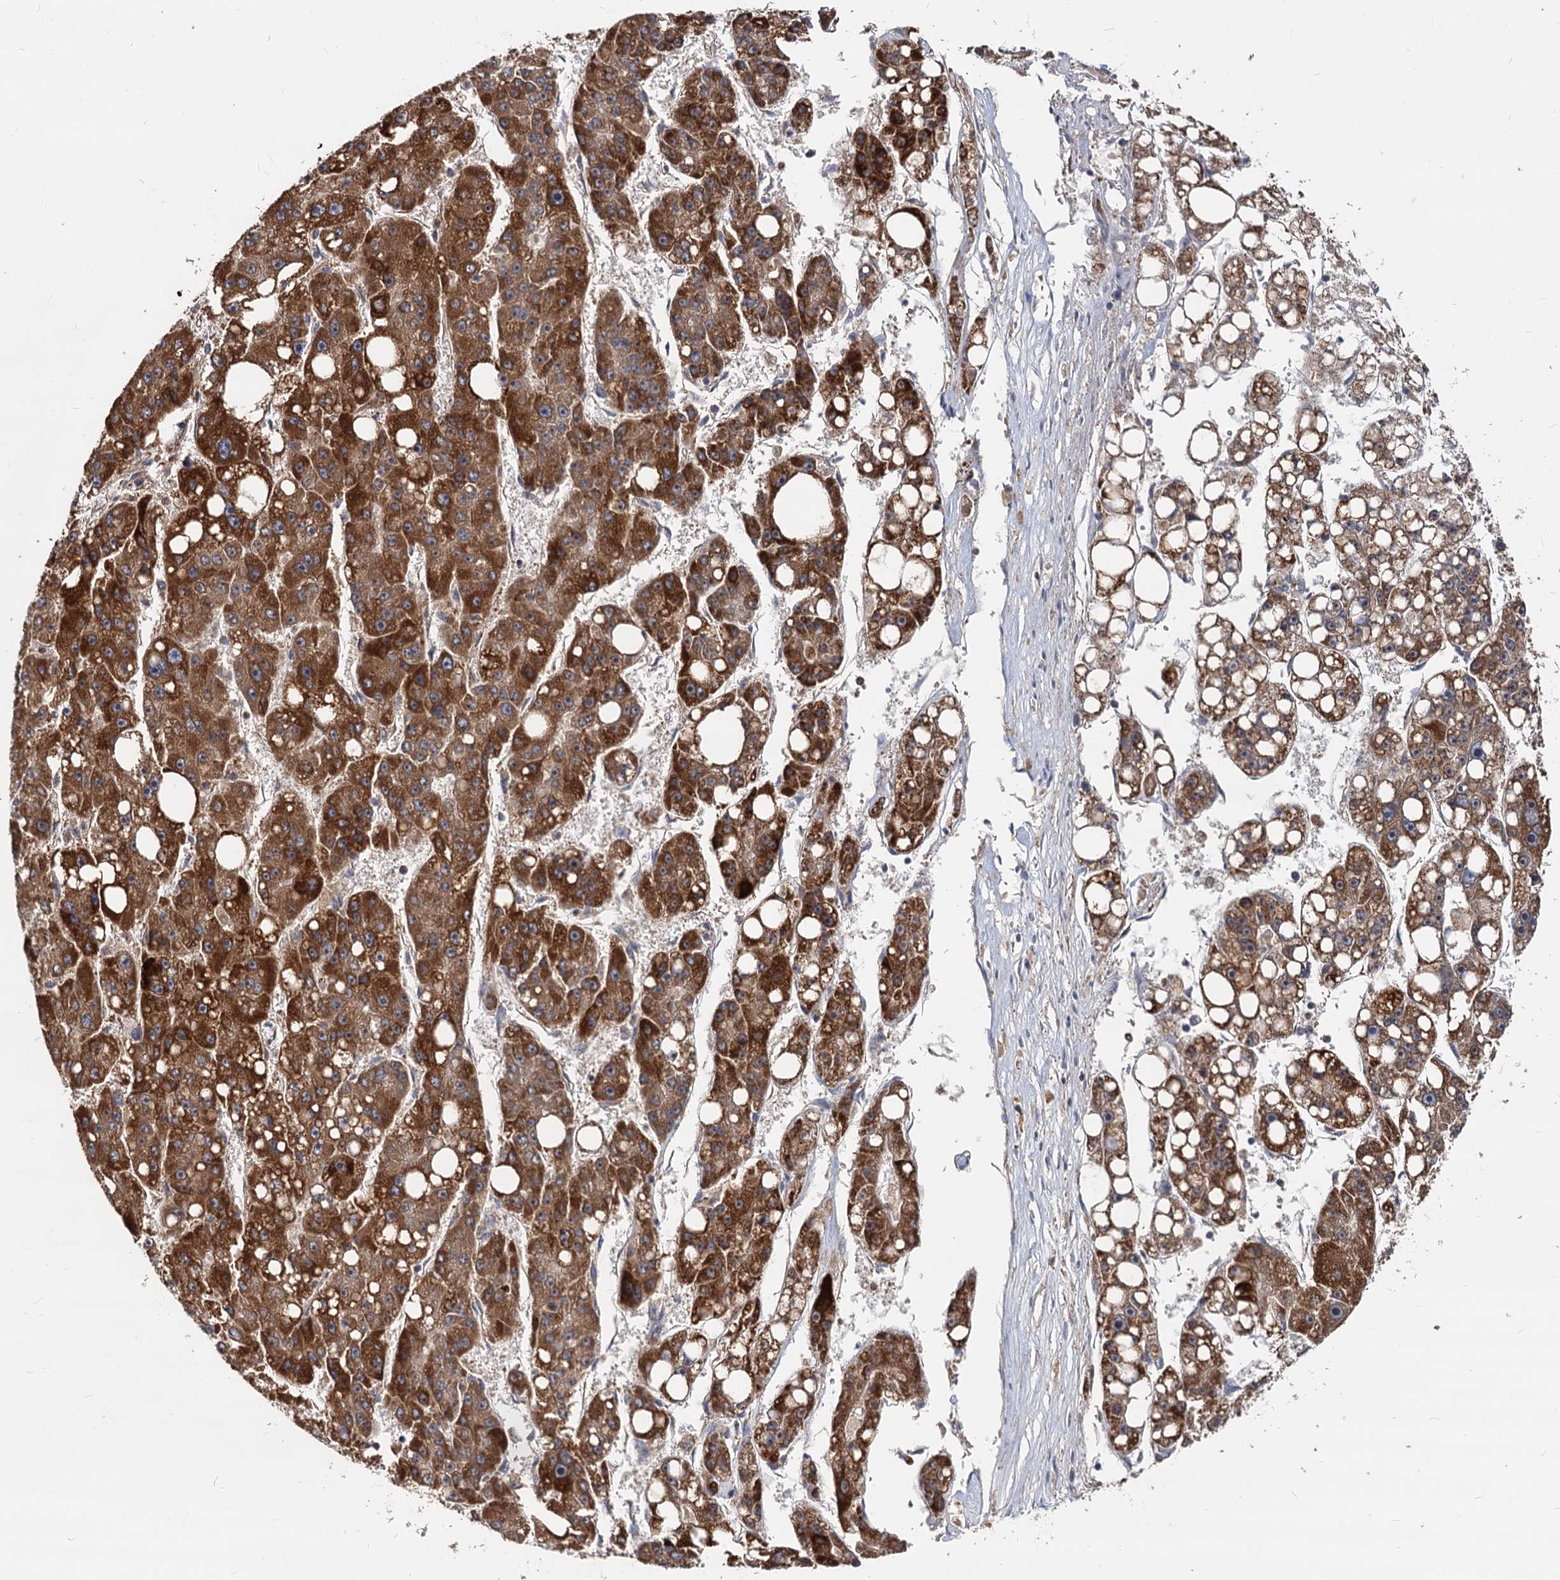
{"staining": {"intensity": "strong", "quantity": ">75%", "location": "cytoplasmic/membranous"}, "tissue": "liver cancer", "cell_type": "Tumor cells", "image_type": "cancer", "snomed": [{"axis": "morphology", "description": "Carcinoma, Hepatocellular, NOS"}, {"axis": "topography", "description": "Liver"}], "caption": "An immunohistochemistry (IHC) image of neoplastic tissue is shown. Protein staining in brown shows strong cytoplasmic/membranous positivity in liver cancer (hepatocellular carcinoma) within tumor cells. The staining is performed using DAB brown chromogen to label protein expression. The nuclei are counter-stained blue using hematoxylin.", "gene": "STIM1", "patient": {"sex": "female", "age": 61}}